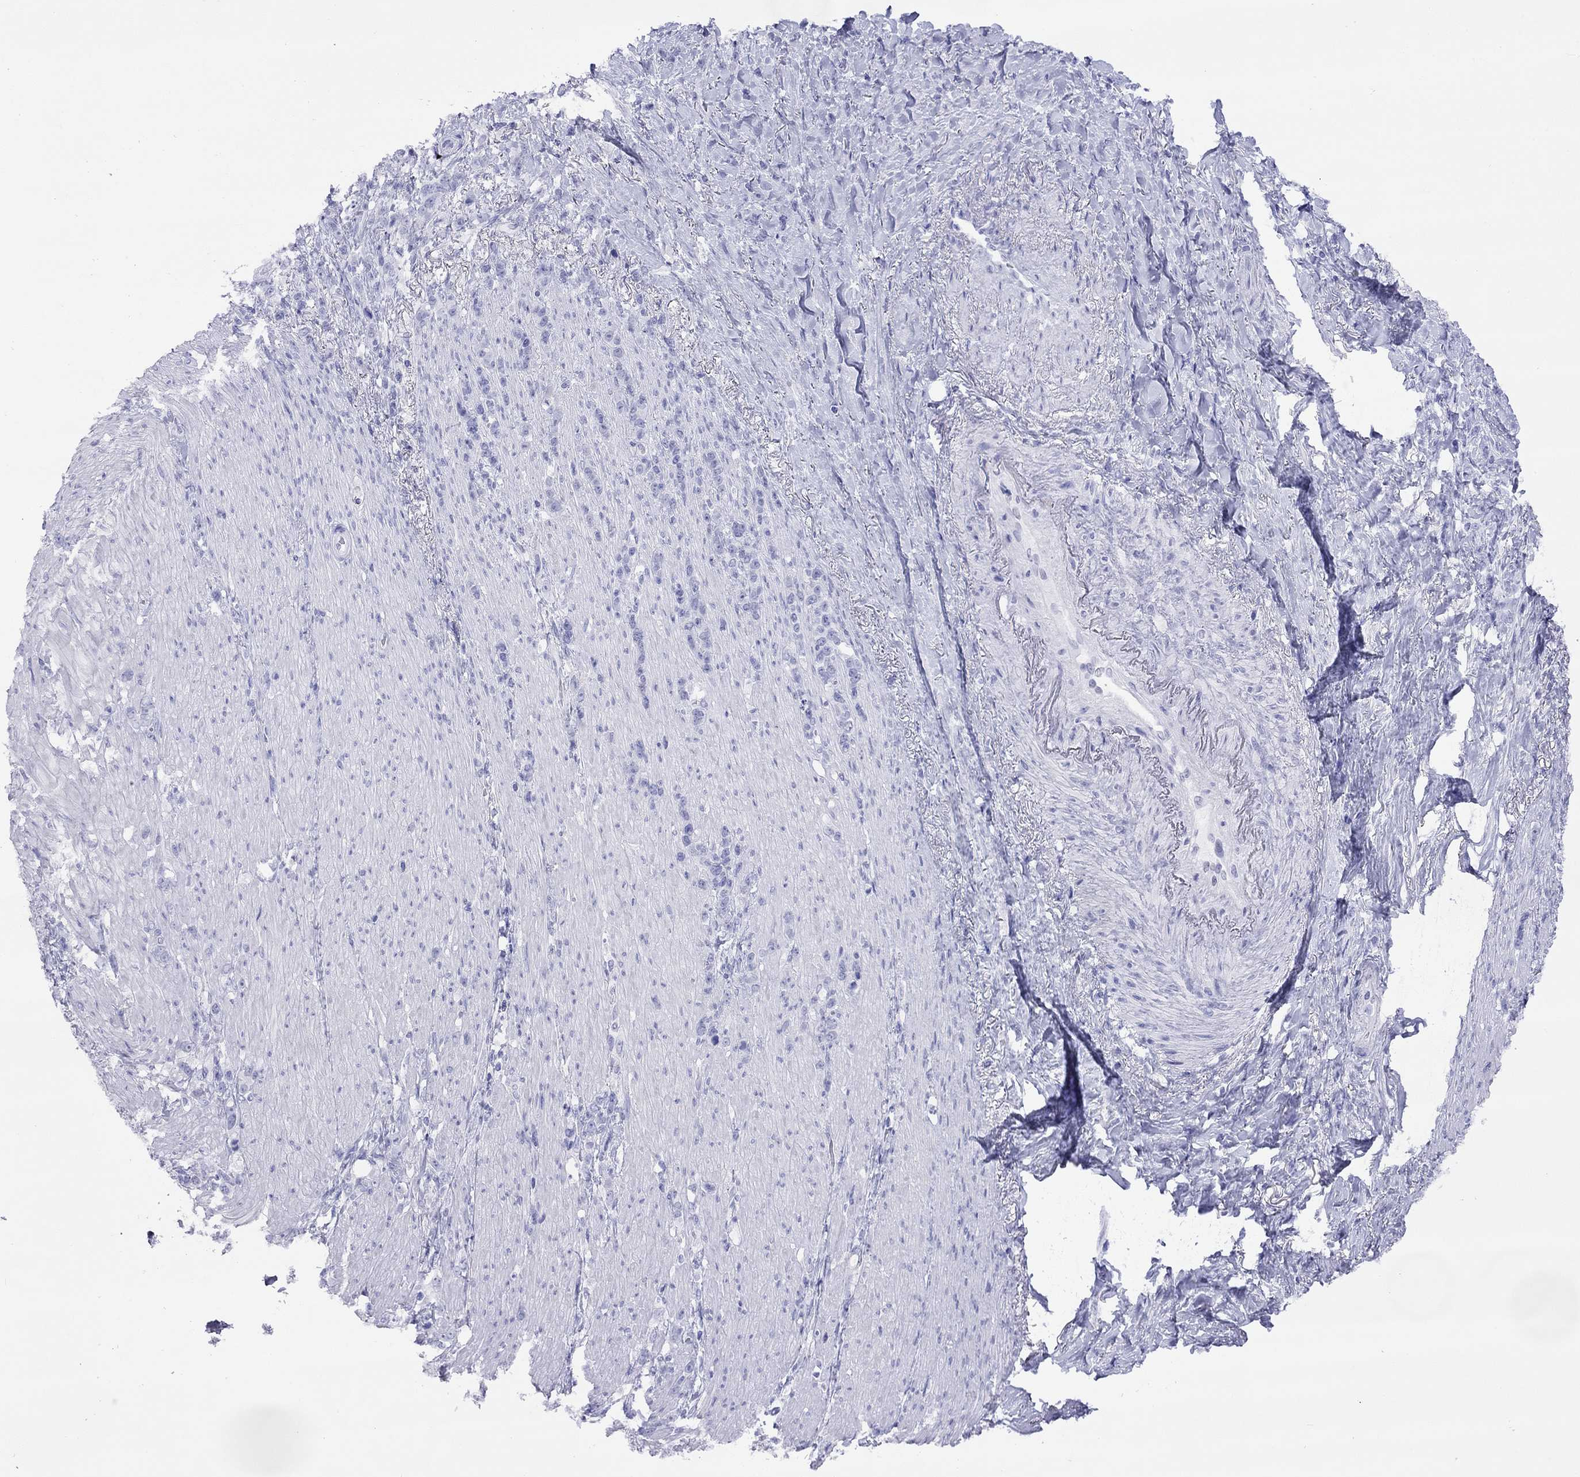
{"staining": {"intensity": "negative", "quantity": "none", "location": "none"}, "tissue": "stomach cancer", "cell_type": "Tumor cells", "image_type": "cancer", "snomed": [{"axis": "morphology", "description": "Adenocarcinoma, NOS"}, {"axis": "topography", "description": "Stomach, lower"}], "caption": "A high-resolution image shows immunohistochemistry (IHC) staining of stomach adenocarcinoma, which displays no significant staining in tumor cells.", "gene": "SLC30A8", "patient": {"sex": "male", "age": 88}}